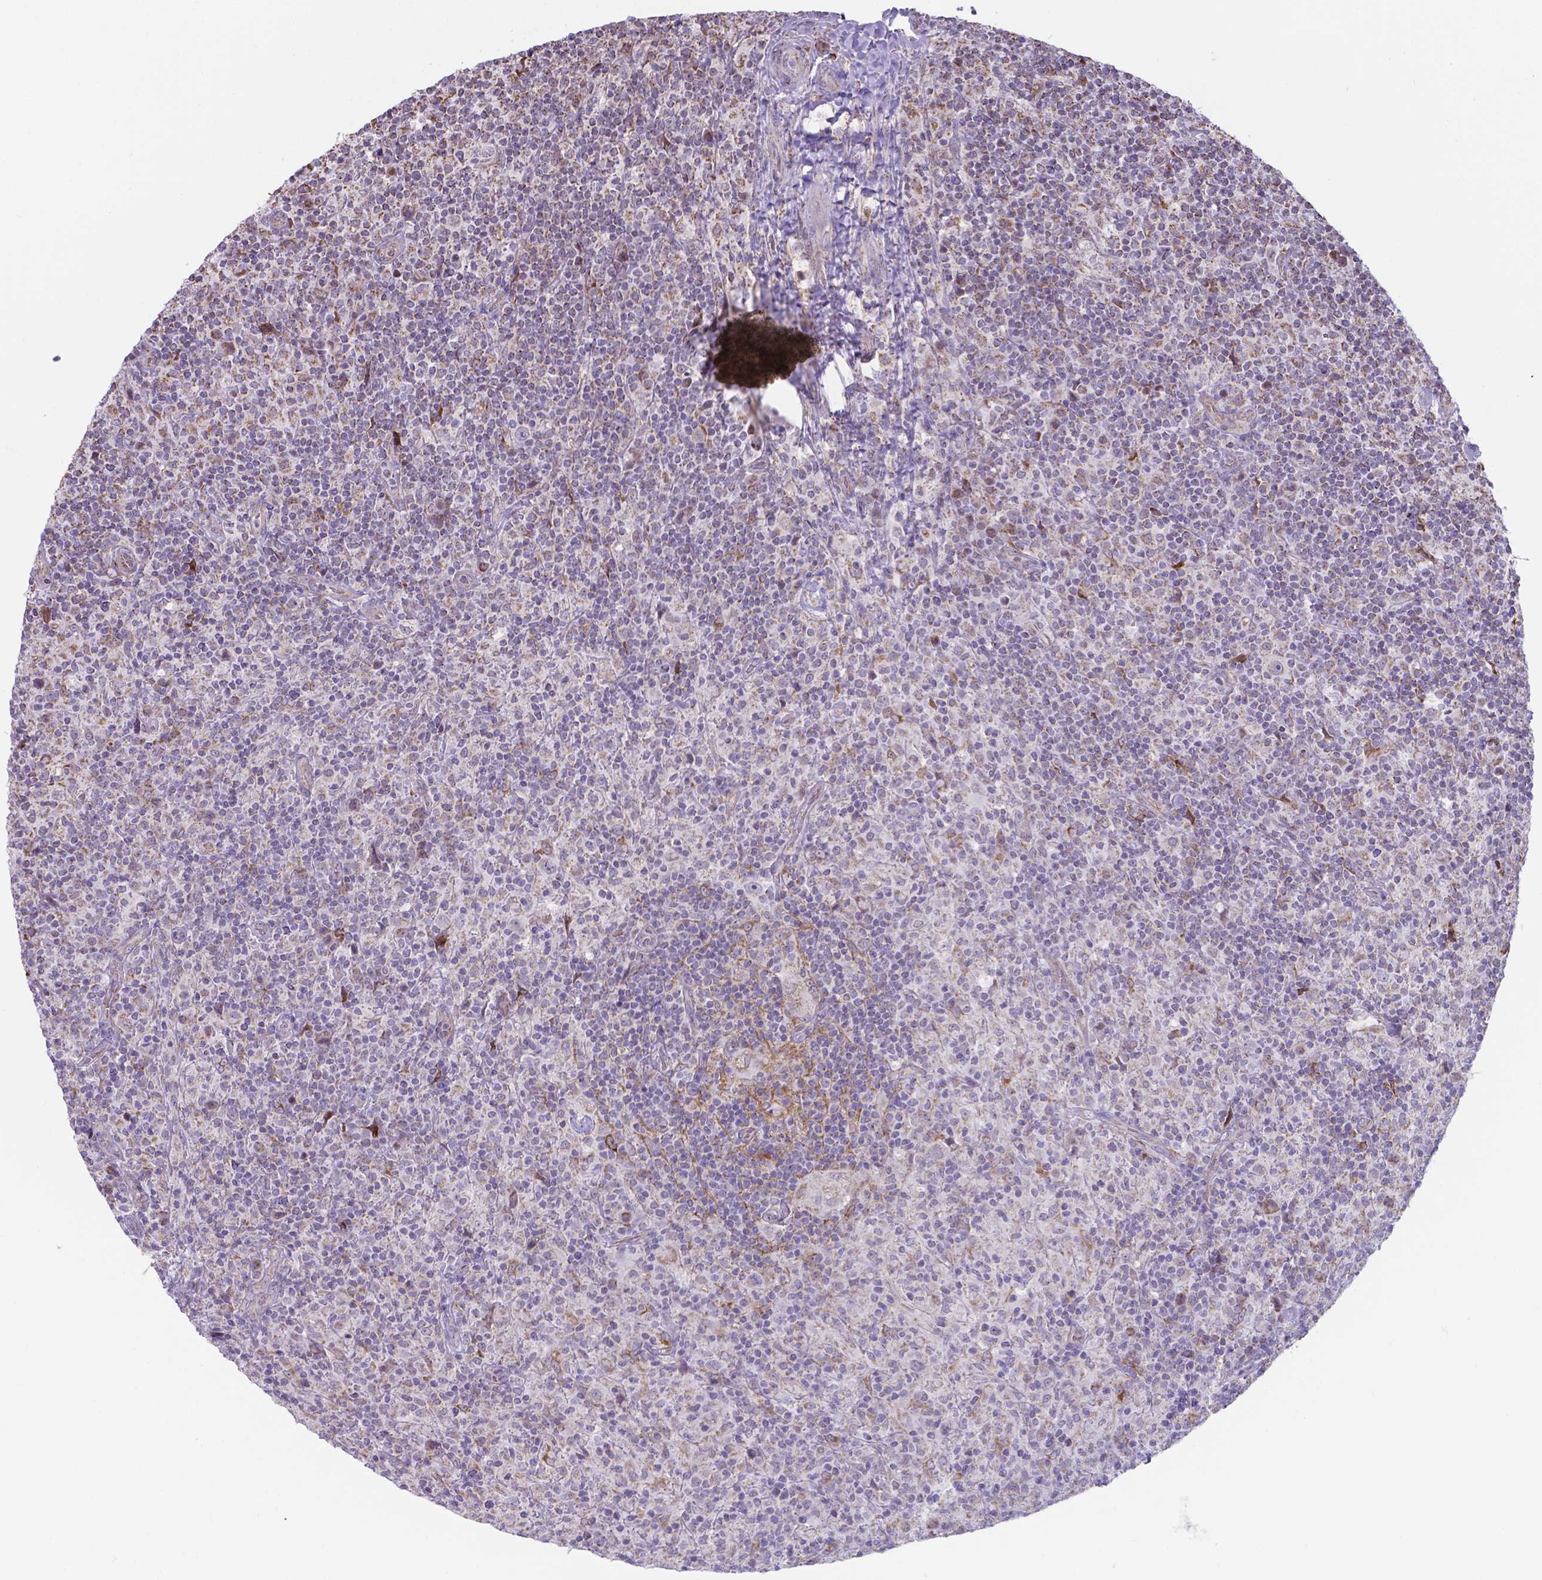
{"staining": {"intensity": "negative", "quantity": "none", "location": "none"}, "tissue": "lymphoma", "cell_type": "Tumor cells", "image_type": "cancer", "snomed": [{"axis": "morphology", "description": "Hodgkin's disease, NOS"}, {"axis": "topography", "description": "Lymph node"}], "caption": "IHC of human lymphoma exhibits no staining in tumor cells. The staining is performed using DAB (3,3'-diaminobenzidine) brown chromogen with nuclei counter-stained in using hematoxylin.", "gene": "FAM114A1", "patient": {"sex": "male", "age": 70}}